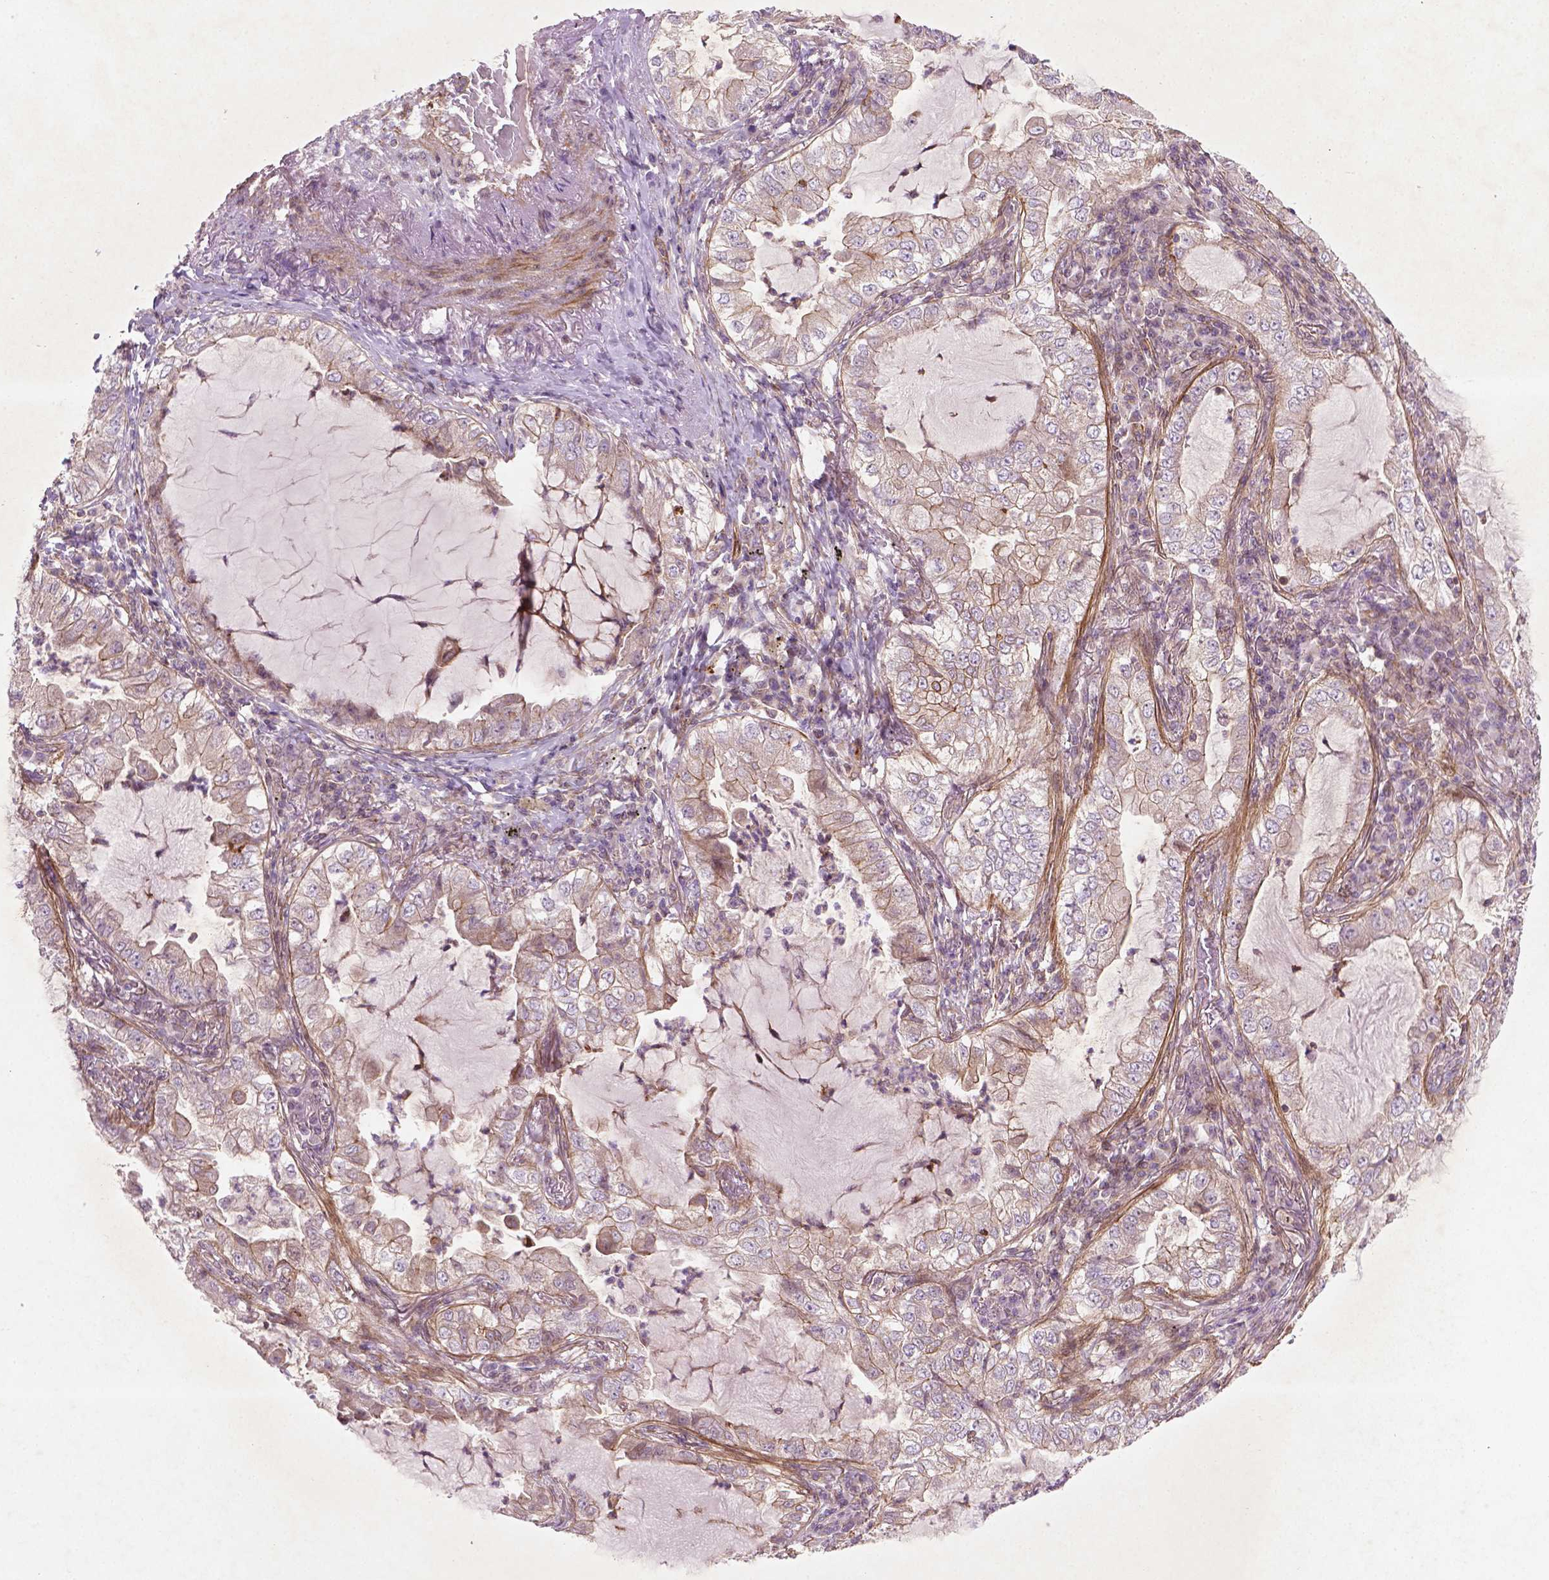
{"staining": {"intensity": "moderate", "quantity": "25%-75%", "location": "cytoplasmic/membranous"}, "tissue": "lung cancer", "cell_type": "Tumor cells", "image_type": "cancer", "snomed": [{"axis": "morphology", "description": "Adenocarcinoma, NOS"}, {"axis": "topography", "description": "Lung"}], "caption": "Protein analysis of adenocarcinoma (lung) tissue shows moderate cytoplasmic/membranous expression in about 25%-75% of tumor cells. The staining was performed using DAB (3,3'-diaminobenzidine), with brown indicating positive protein expression. Nuclei are stained blue with hematoxylin.", "gene": "TCHP", "patient": {"sex": "female", "age": 73}}